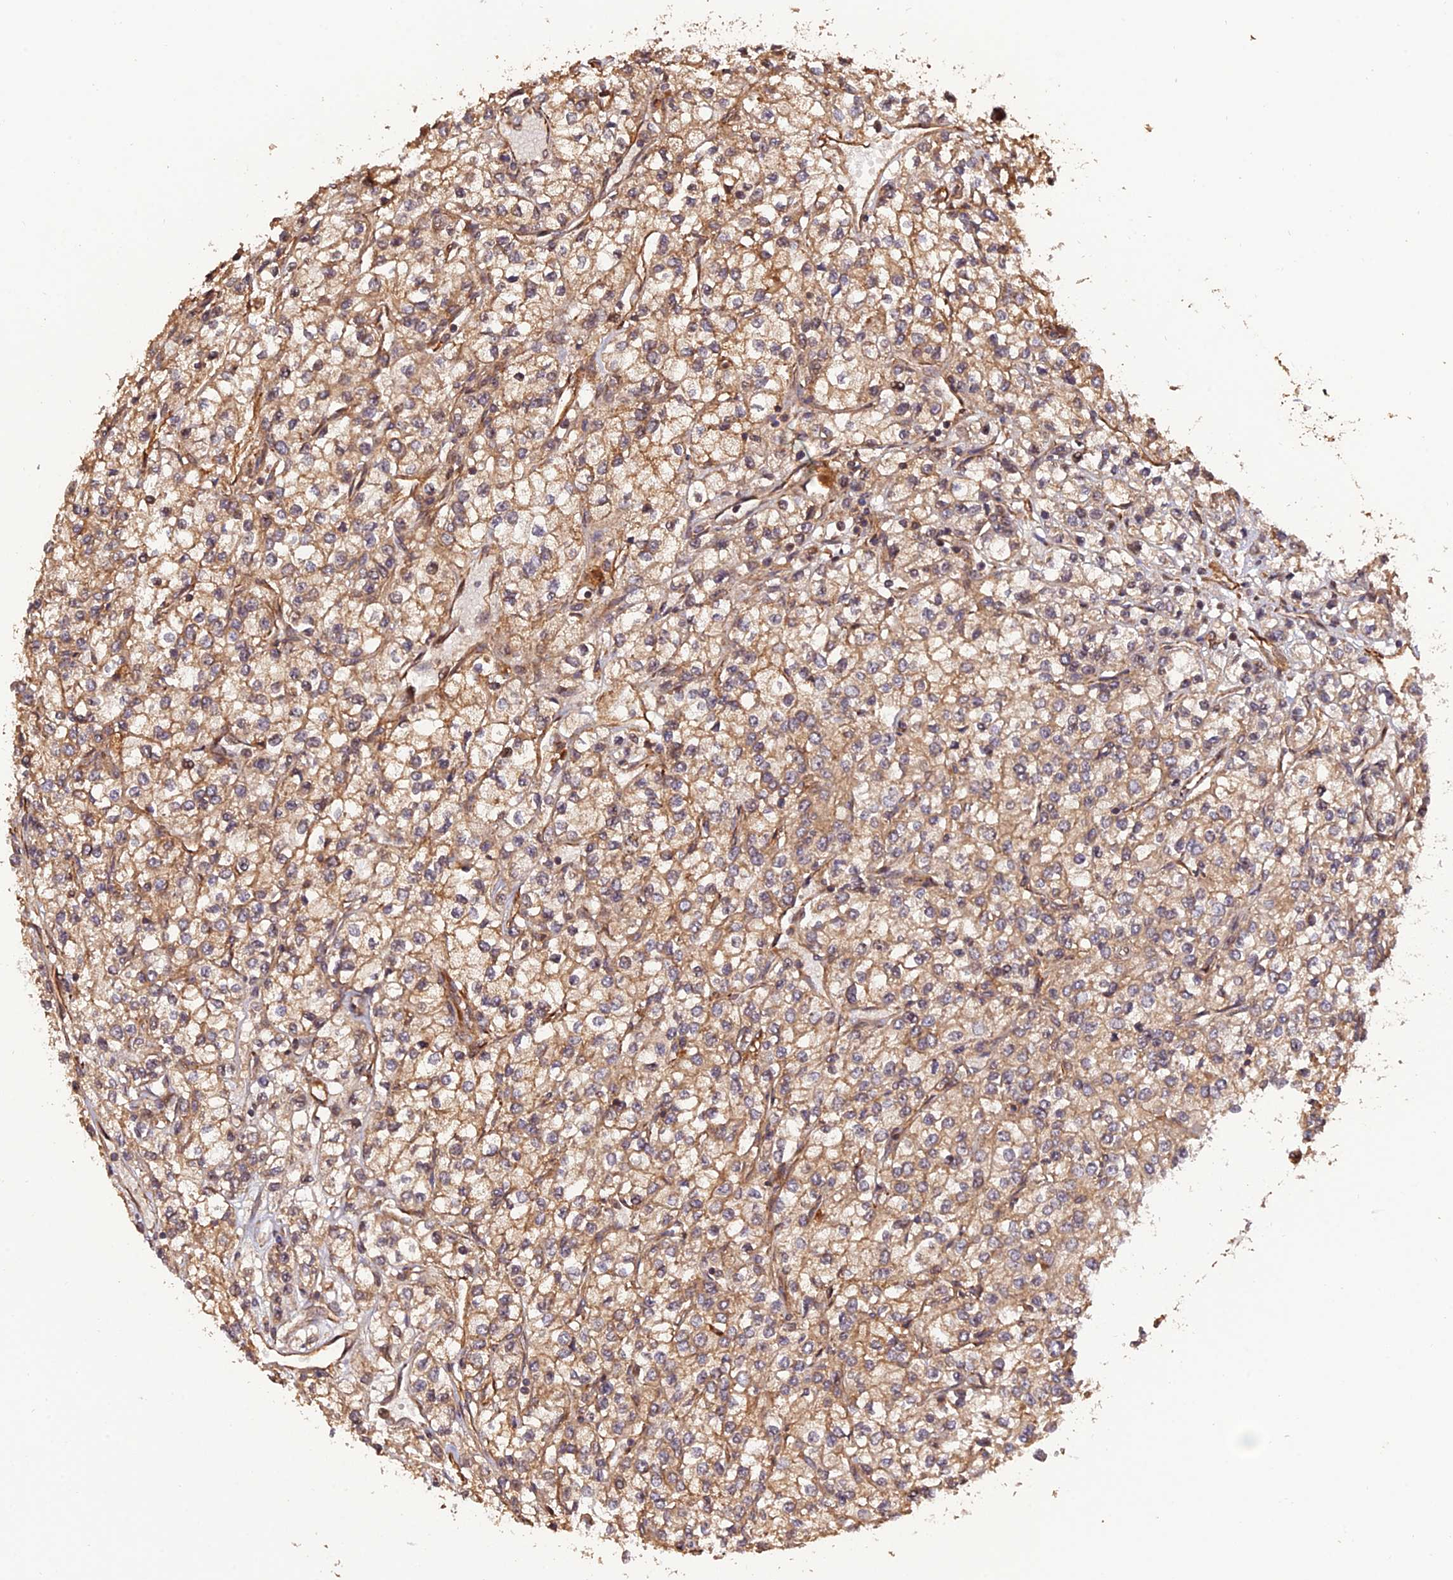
{"staining": {"intensity": "moderate", "quantity": ">75%", "location": "cytoplasmic/membranous"}, "tissue": "renal cancer", "cell_type": "Tumor cells", "image_type": "cancer", "snomed": [{"axis": "morphology", "description": "Adenocarcinoma, NOS"}, {"axis": "topography", "description": "Kidney"}], "caption": "Renal cancer tissue exhibits moderate cytoplasmic/membranous expression in approximately >75% of tumor cells The staining is performed using DAB brown chromogen to label protein expression. The nuclei are counter-stained blue using hematoxylin.", "gene": "CREBL2", "patient": {"sex": "male", "age": 80}}